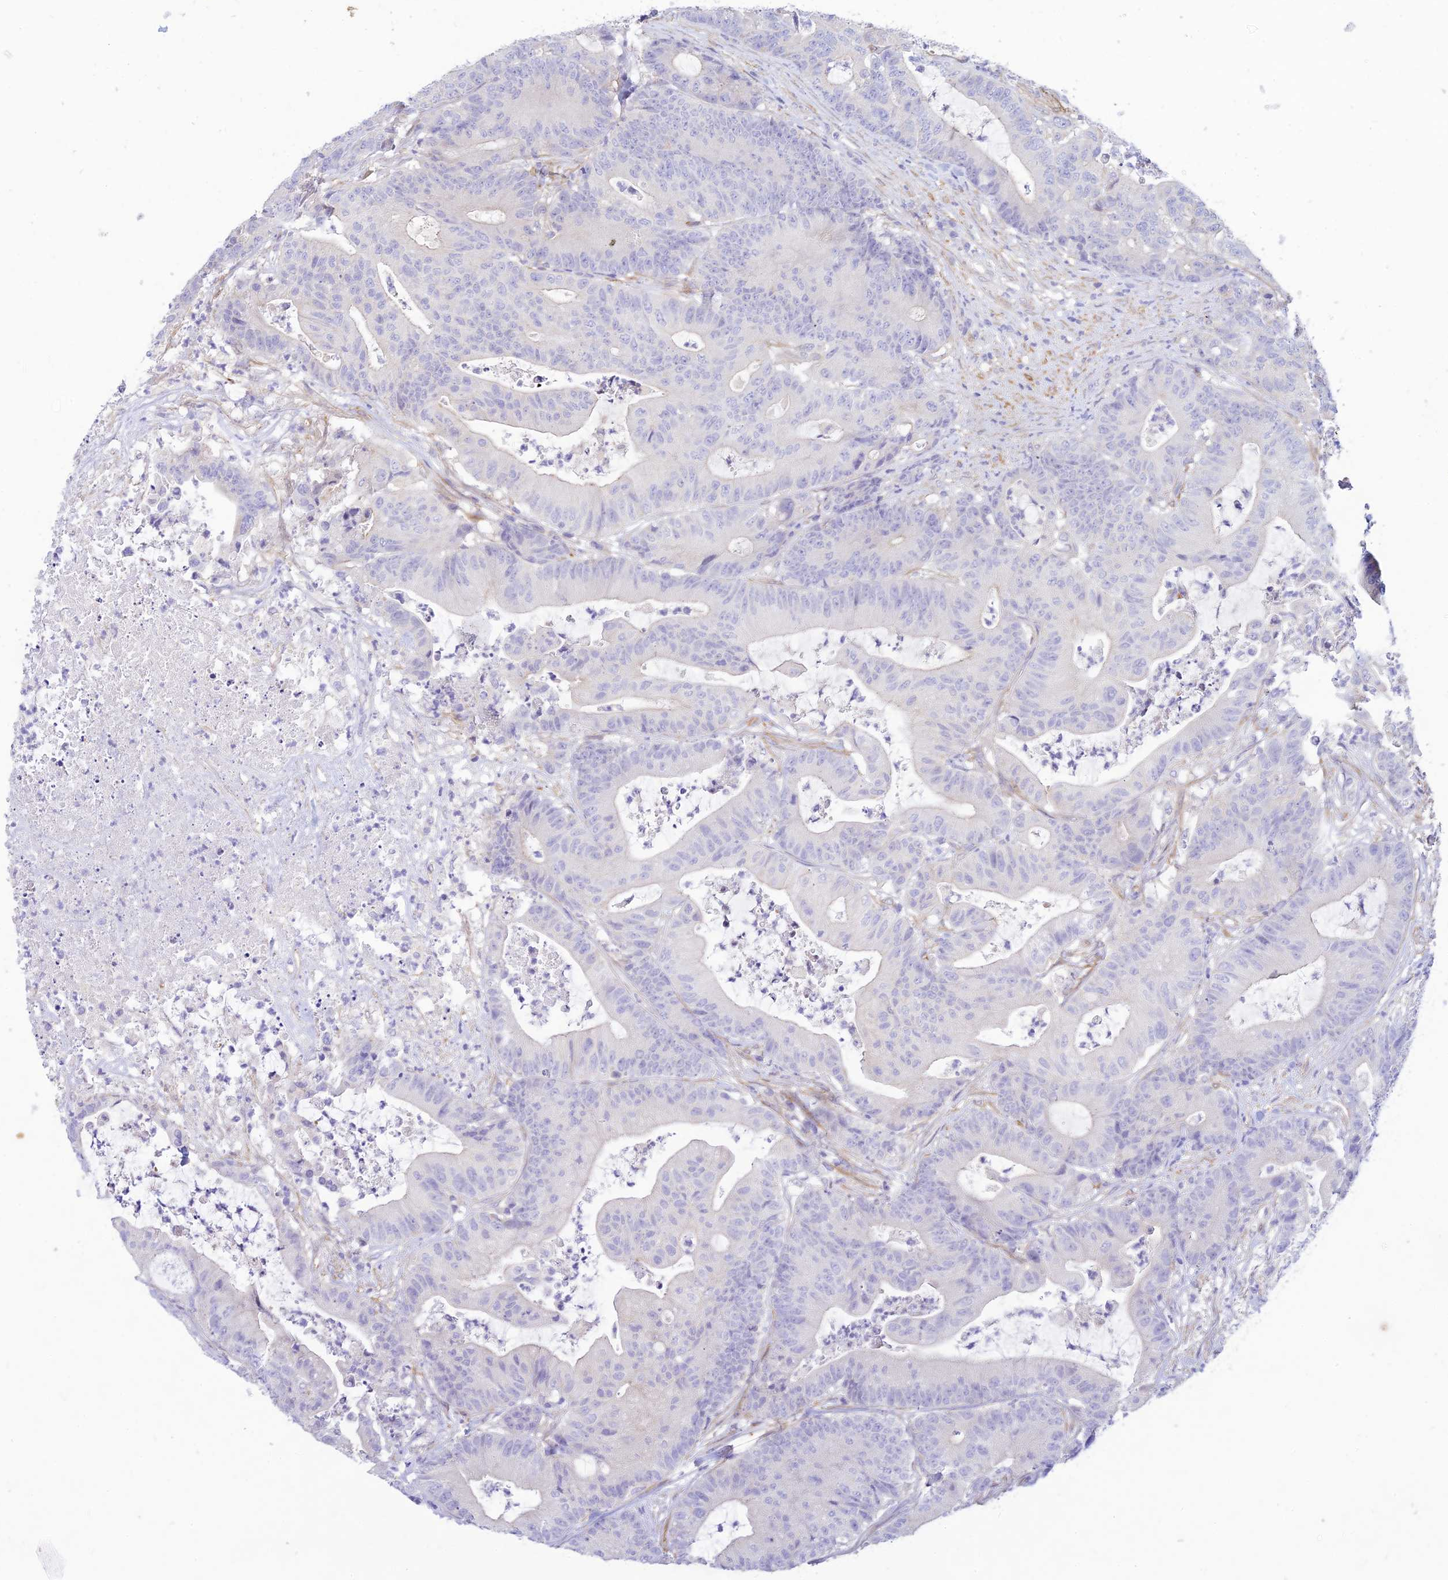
{"staining": {"intensity": "negative", "quantity": "none", "location": "none"}, "tissue": "colorectal cancer", "cell_type": "Tumor cells", "image_type": "cancer", "snomed": [{"axis": "morphology", "description": "Adenocarcinoma, NOS"}, {"axis": "topography", "description": "Colon"}], "caption": "A histopathology image of human colorectal cancer is negative for staining in tumor cells.", "gene": "FBXW4", "patient": {"sex": "female", "age": 84}}